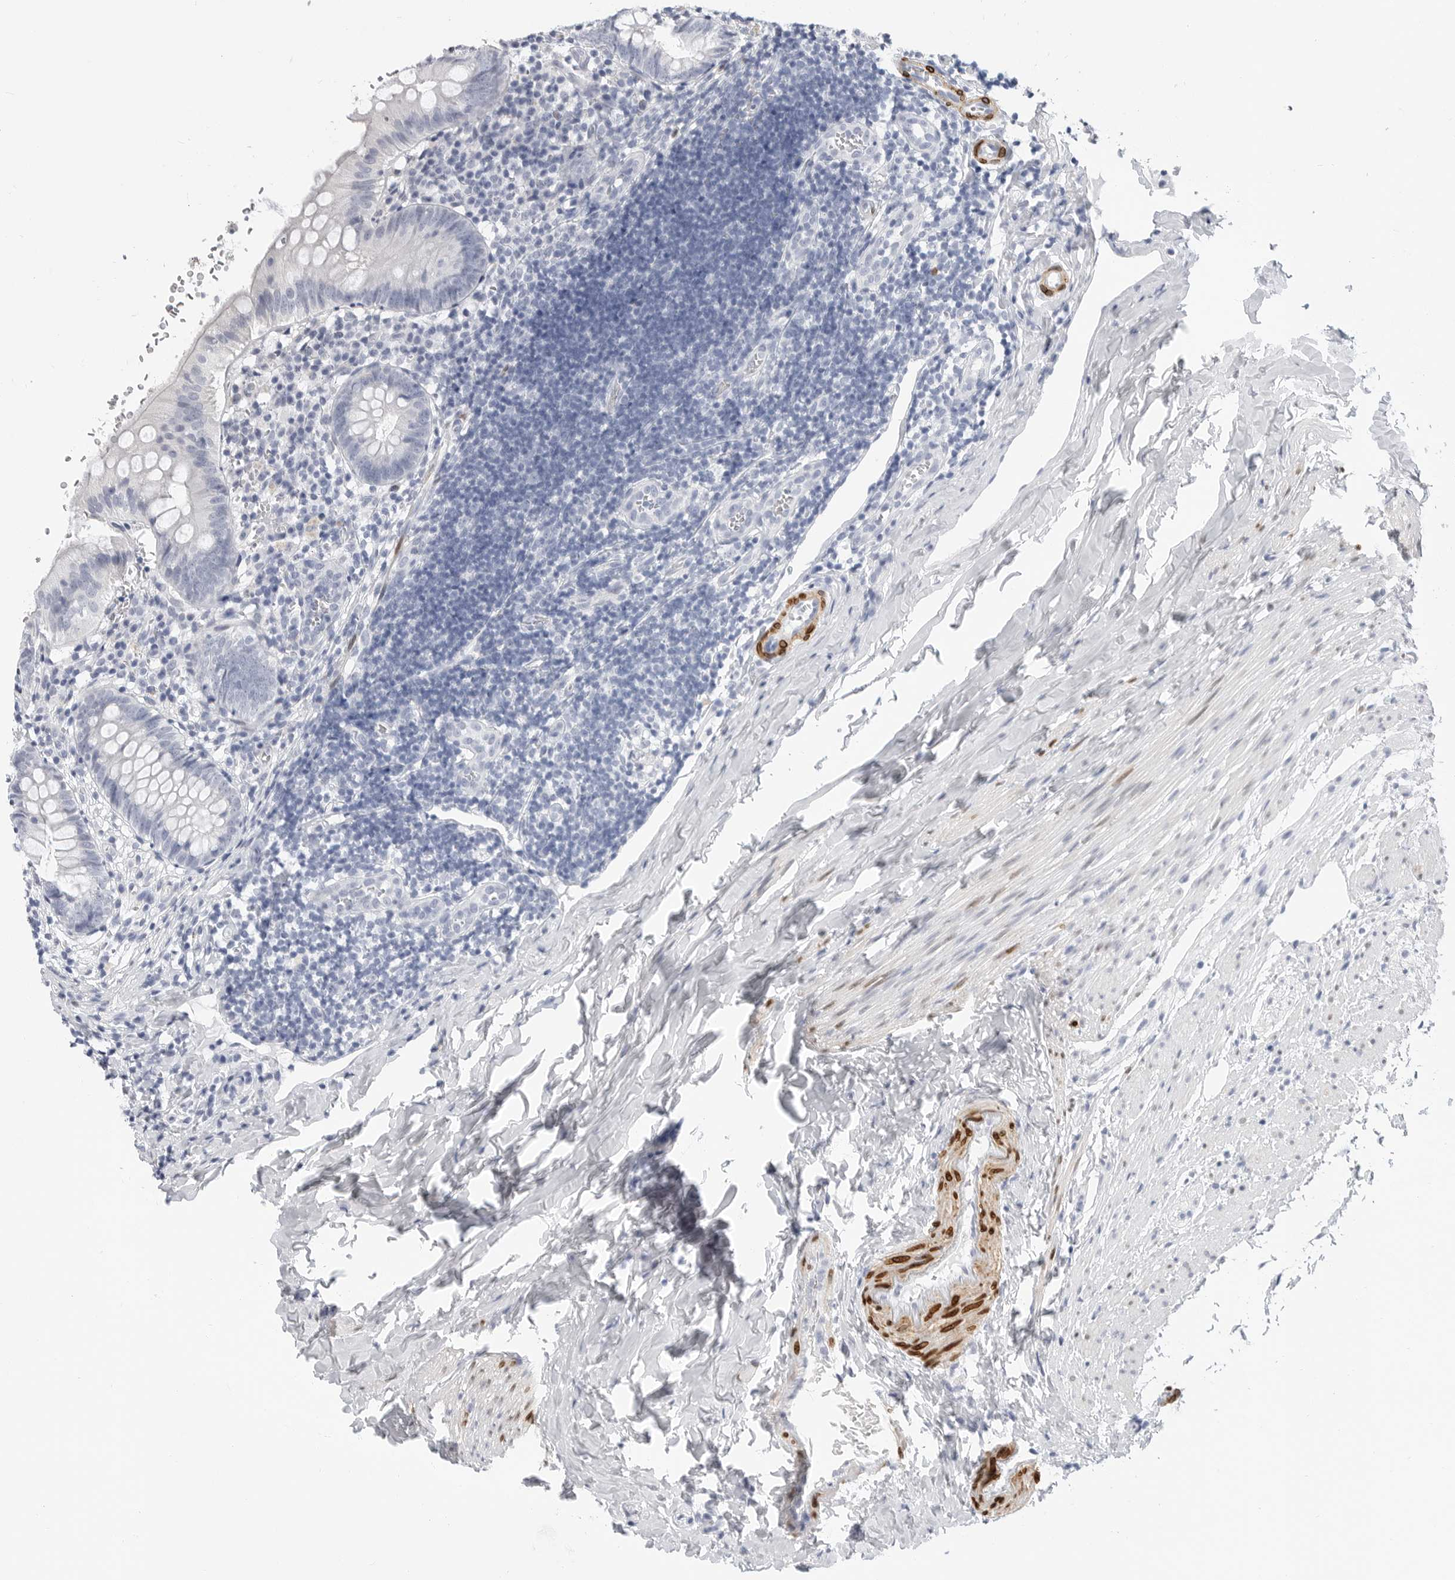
{"staining": {"intensity": "negative", "quantity": "none", "location": "none"}, "tissue": "appendix", "cell_type": "Glandular cells", "image_type": "normal", "snomed": [{"axis": "morphology", "description": "Normal tissue, NOS"}, {"axis": "topography", "description": "Appendix"}], "caption": "The immunohistochemistry (IHC) image has no significant positivity in glandular cells of appendix.", "gene": "PLN", "patient": {"sex": "male", "age": 8}}